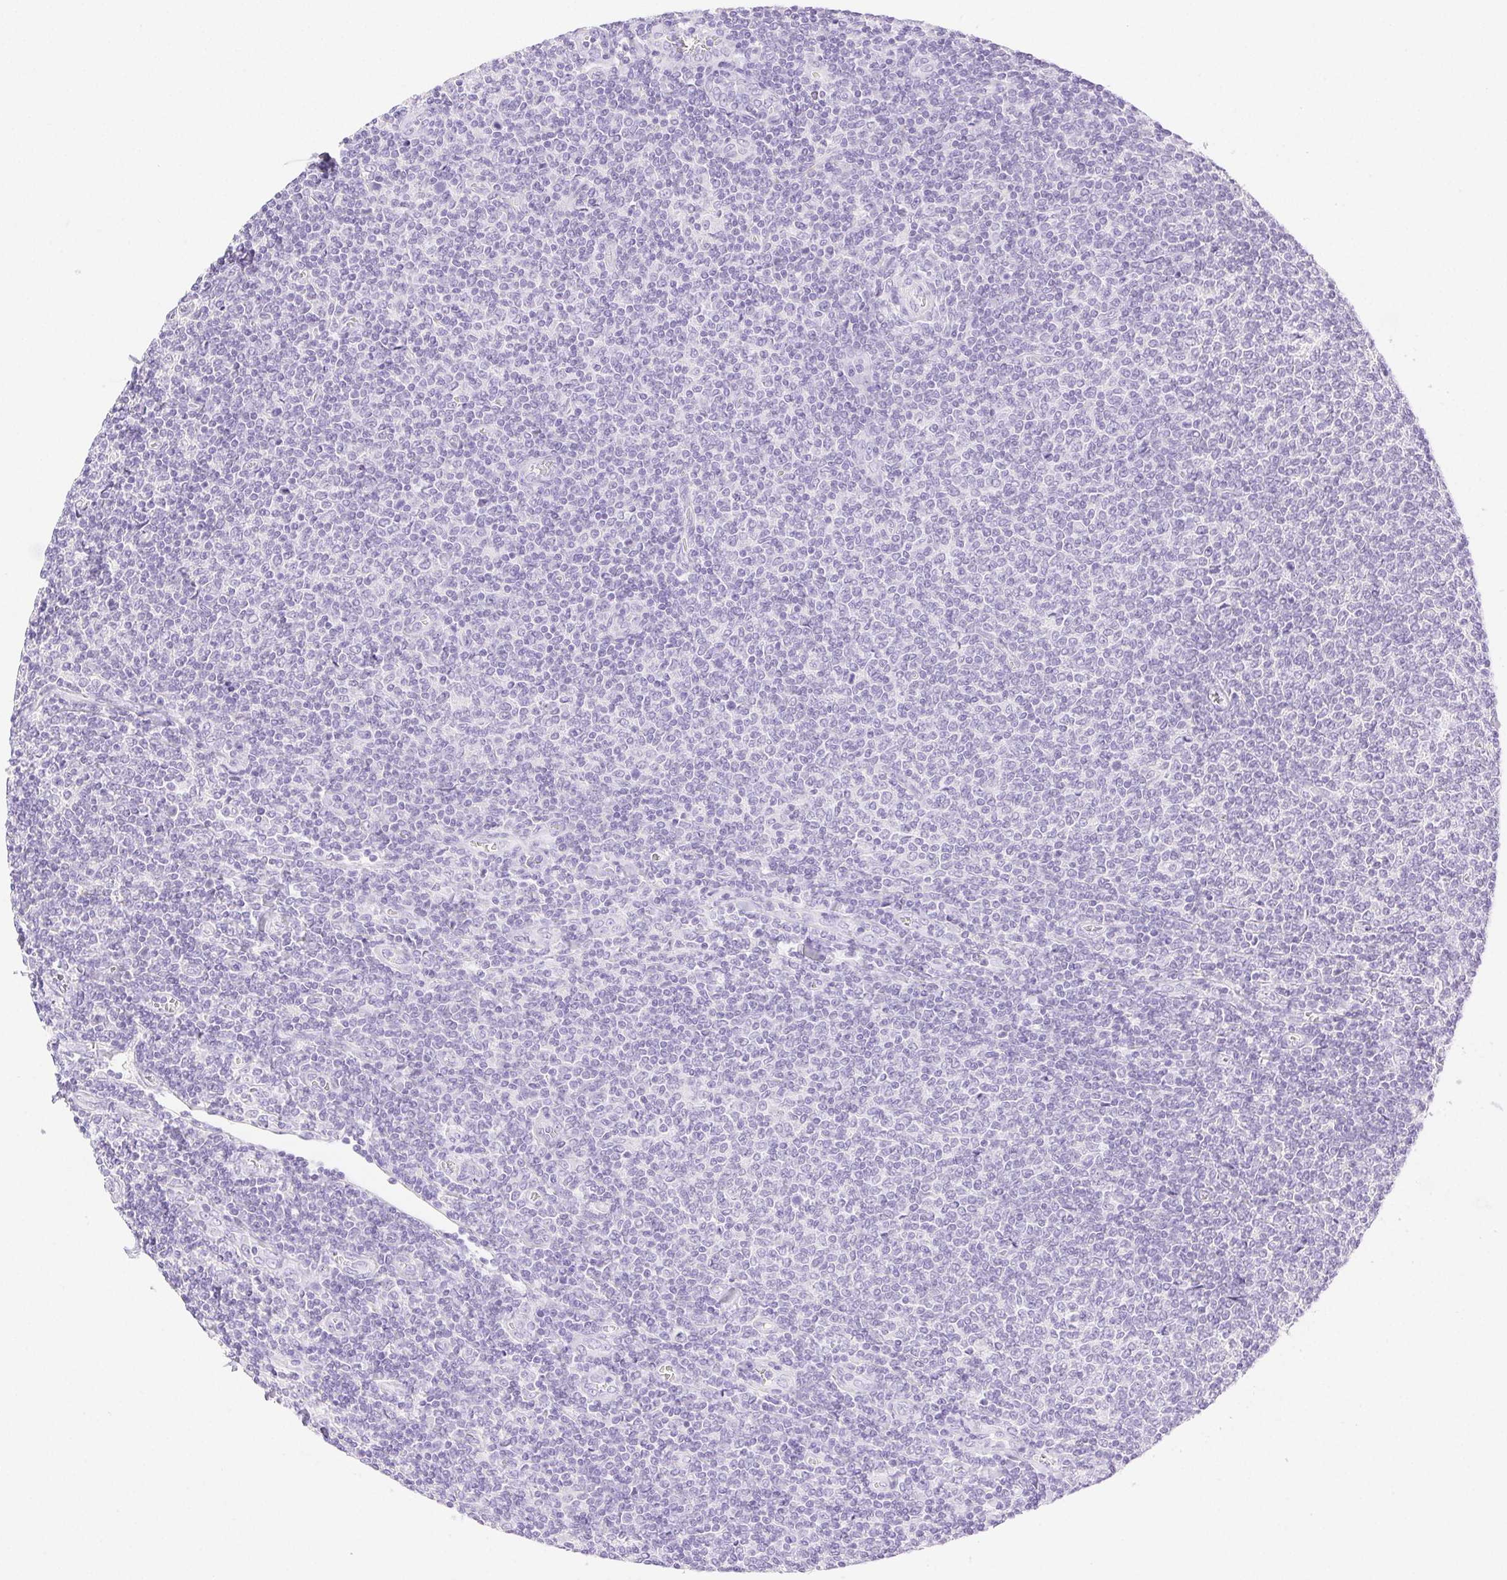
{"staining": {"intensity": "negative", "quantity": "none", "location": "none"}, "tissue": "lymphoma", "cell_type": "Tumor cells", "image_type": "cancer", "snomed": [{"axis": "morphology", "description": "Malignant lymphoma, non-Hodgkin's type, Low grade"}, {"axis": "topography", "description": "Lymph node"}], "caption": "Tumor cells are negative for protein expression in human lymphoma.", "gene": "SPACA4", "patient": {"sex": "male", "age": 52}}